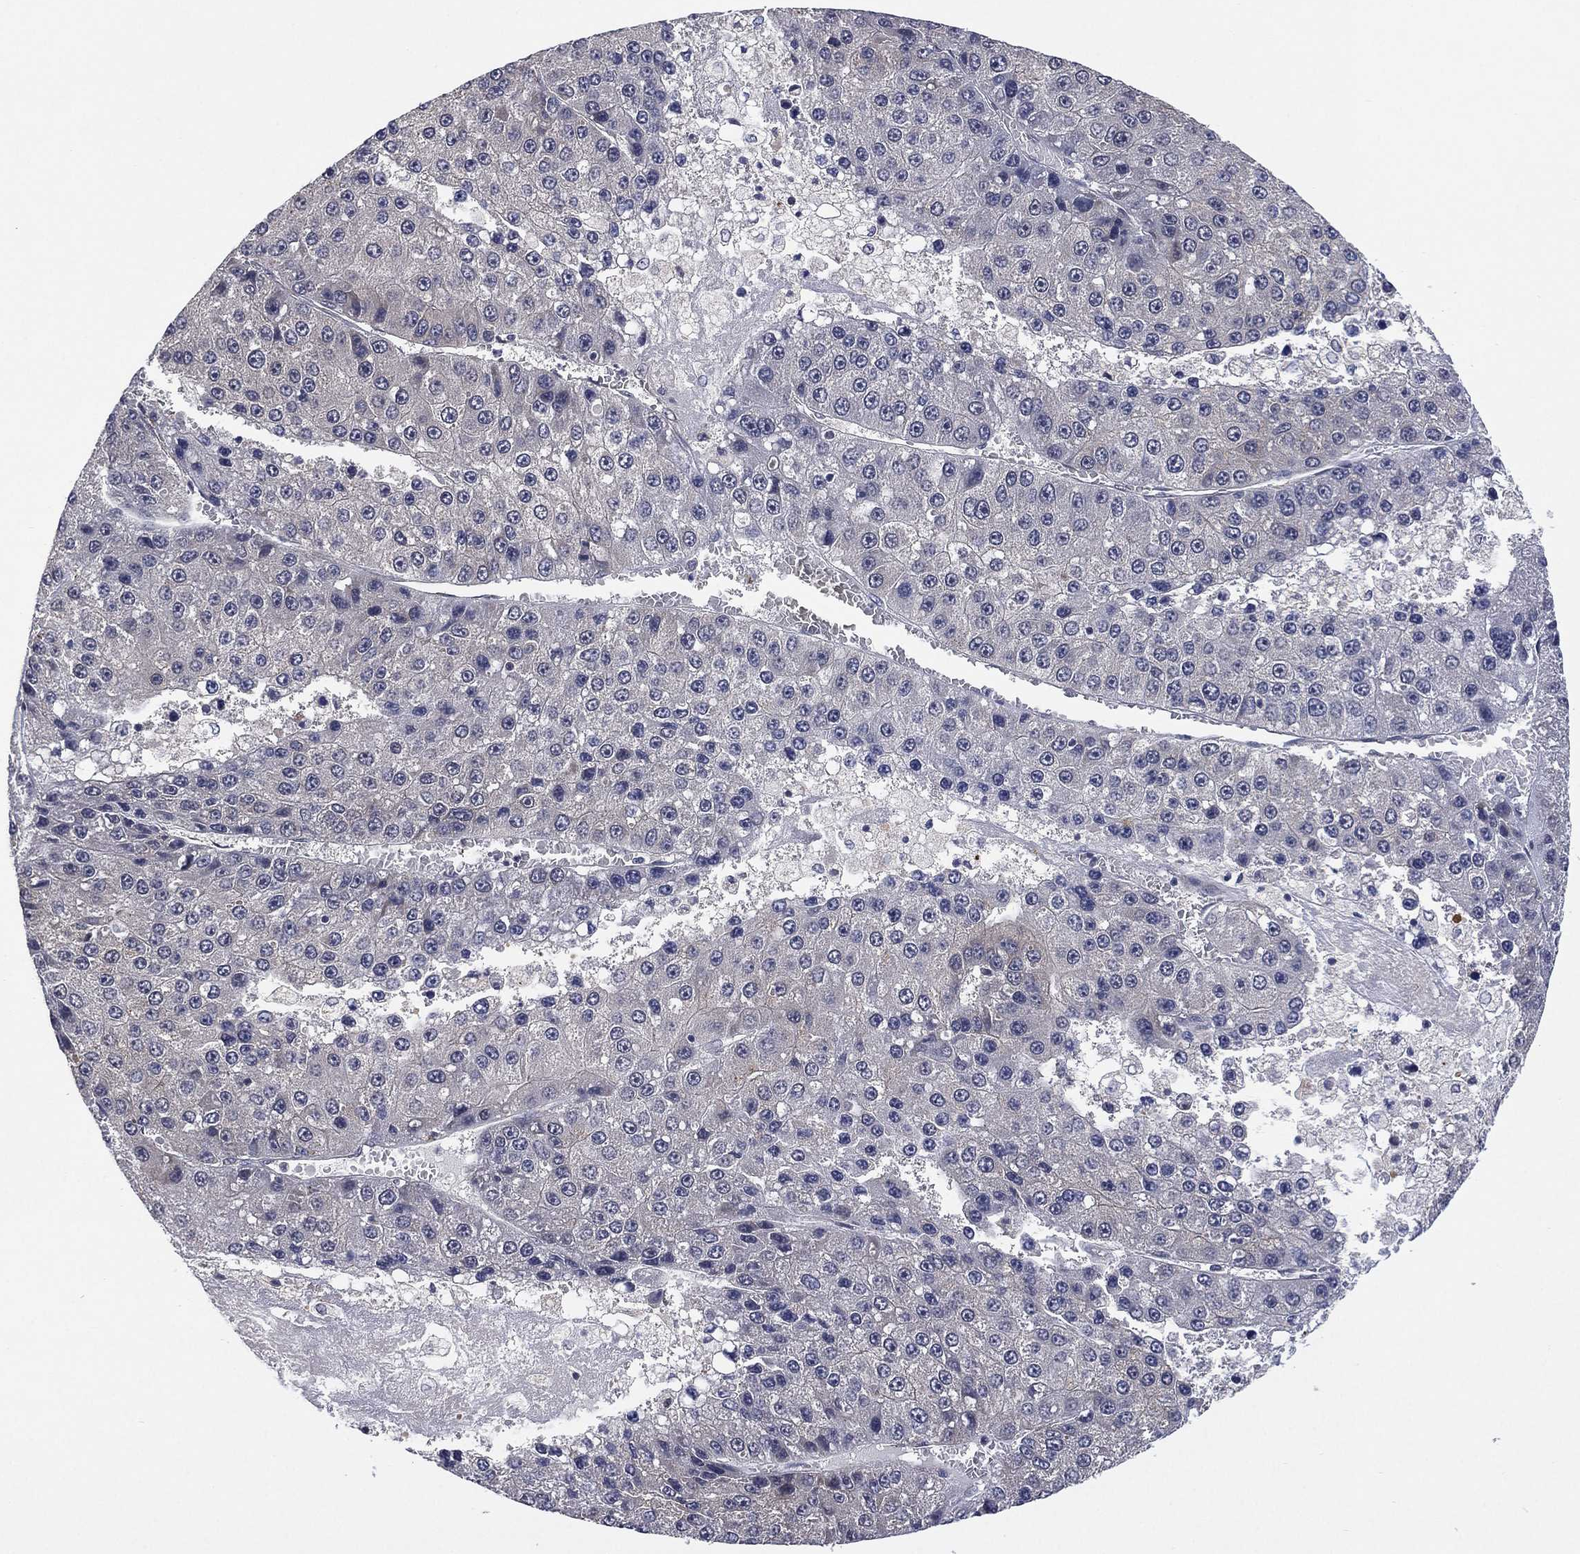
{"staining": {"intensity": "negative", "quantity": "none", "location": "none"}, "tissue": "liver cancer", "cell_type": "Tumor cells", "image_type": "cancer", "snomed": [{"axis": "morphology", "description": "Carcinoma, Hepatocellular, NOS"}, {"axis": "topography", "description": "Liver"}], "caption": "A photomicrograph of human liver cancer is negative for staining in tumor cells. (Brightfield microscopy of DAB immunohistochemistry (IHC) at high magnification).", "gene": "SELENOO", "patient": {"sex": "female", "age": 73}}